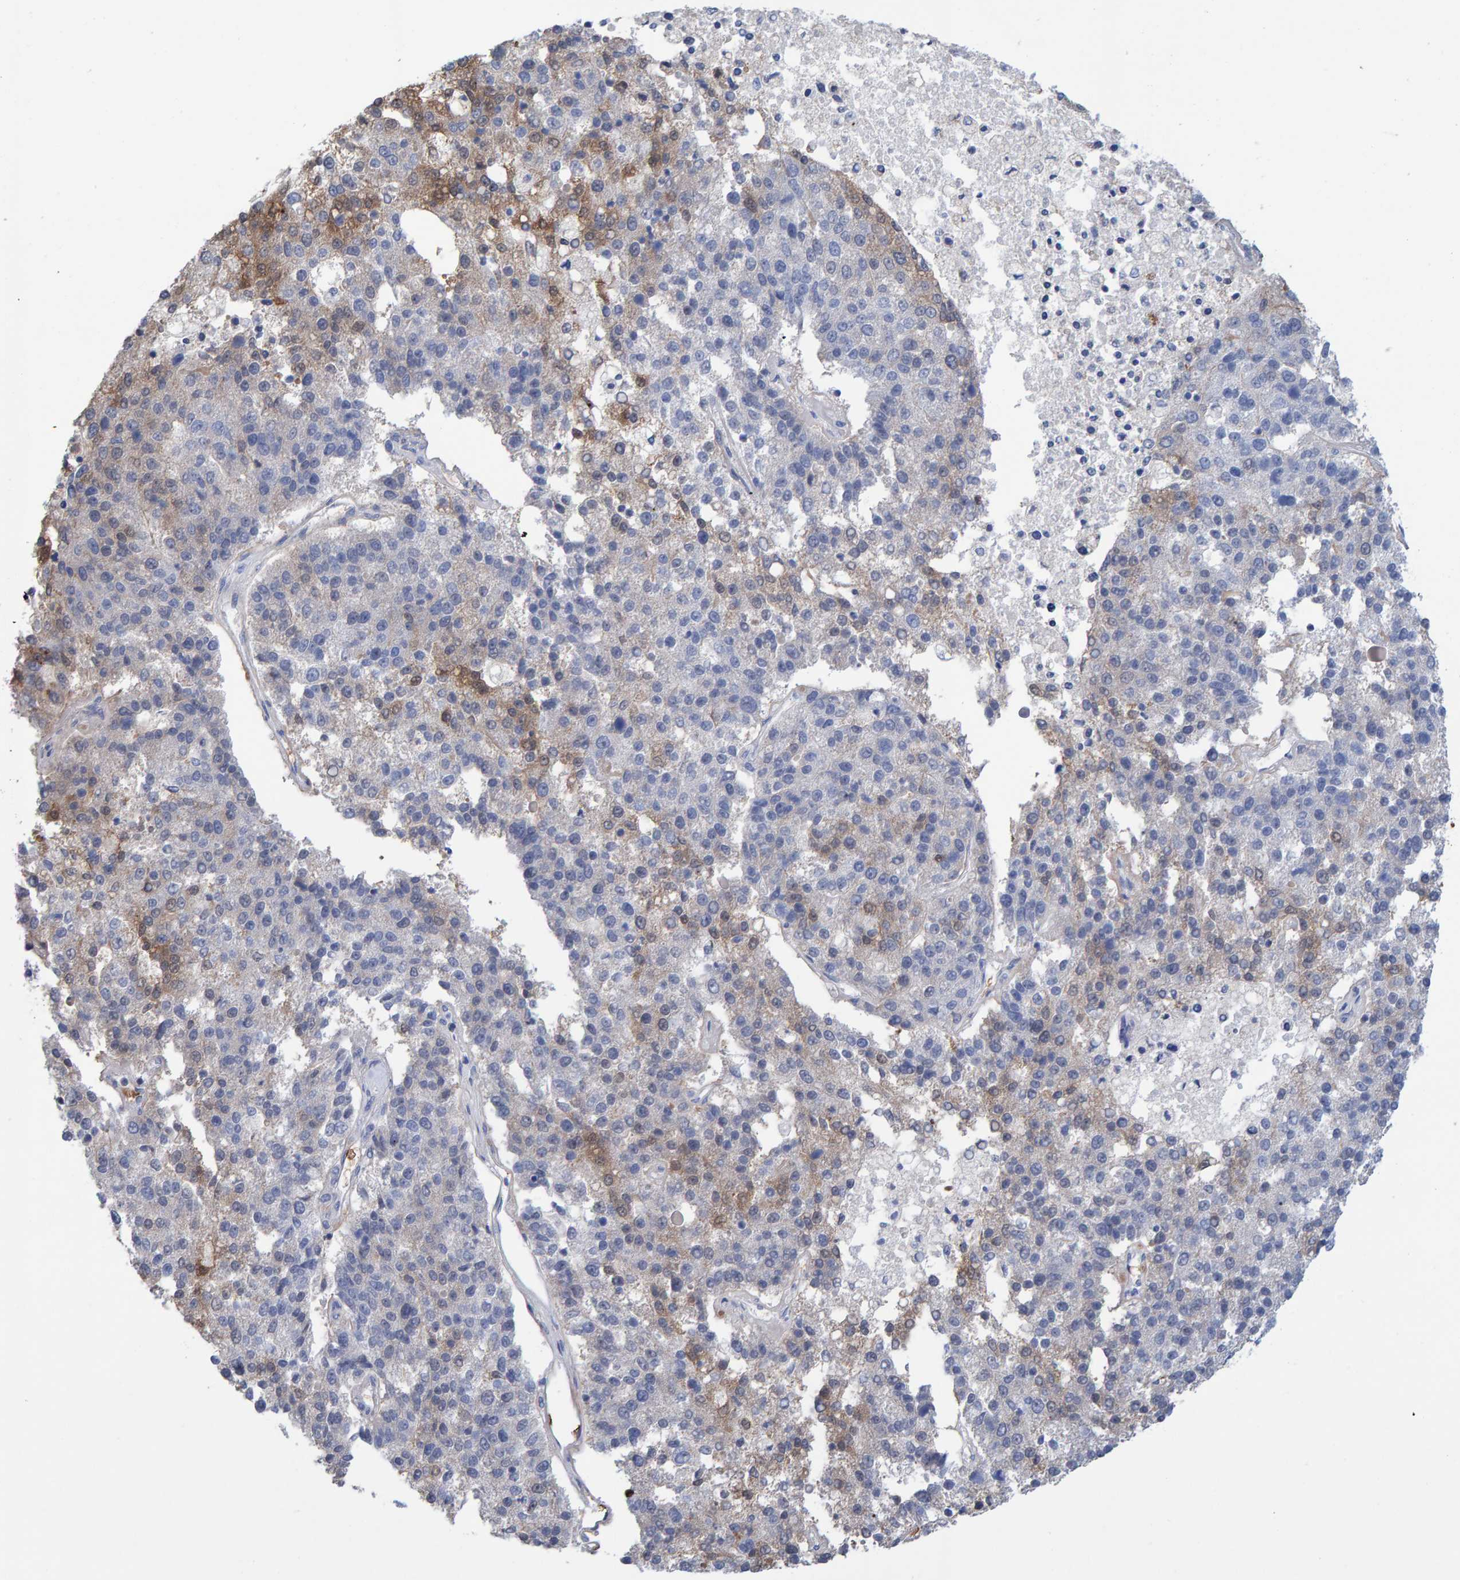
{"staining": {"intensity": "weak", "quantity": "<25%", "location": "cytoplasmic/membranous"}, "tissue": "pancreatic cancer", "cell_type": "Tumor cells", "image_type": "cancer", "snomed": [{"axis": "morphology", "description": "Adenocarcinoma, NOS"}, {"axis": "topography", "description": "Pancreas"}], "caption": "An IHC photomicrograph of pancreatic cancer (adenocarcinoma) is shown. There is no staining in tumor cells of pancreatic cancer (adenocarcinoma).", "gene": "VPS9D1", "patient": {"sex": "female", "age": 61}}